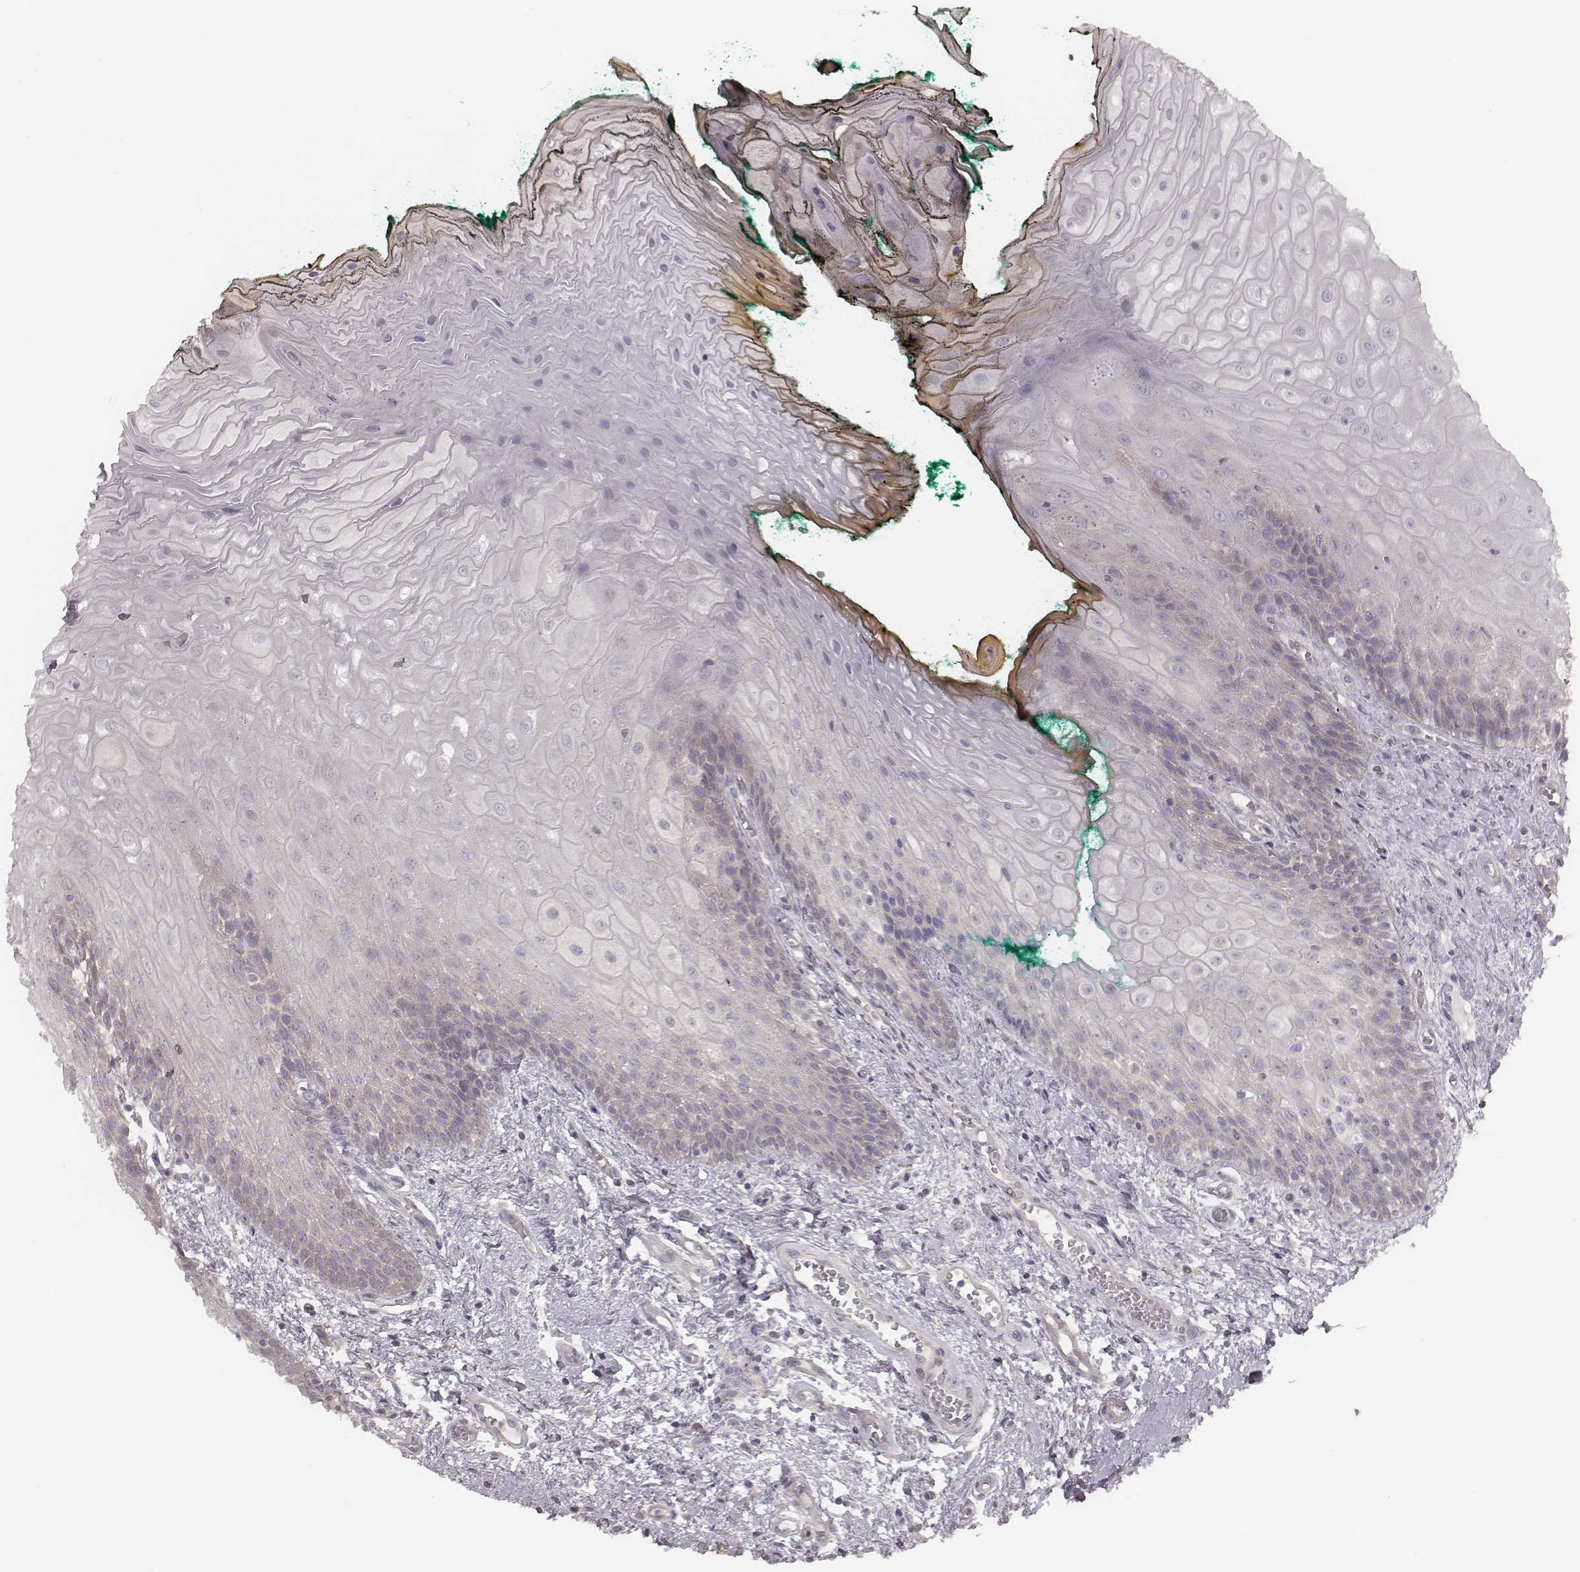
{"staining": {"intensity": "negative", "quantity": "none", "location": "none"}, "tissue": "oral mucosa", "cell_type": "Squamous epithelial cells", "image_type": "normal", "snomed": [{"axis": "morphology", "description": "Normal tissue, NOS"}, {"axis": "topography", "description": "Oral tissue"}], "caption": "An image of oral mucosa stained for a protein reveals no brown staining in squamous epithelial cells. (Brightfield microscopy of DAB immunohistochemistry (IHC) at high magnification).", "gene": "TDRD5", "patient": {"sex": "female", "age": 68}}